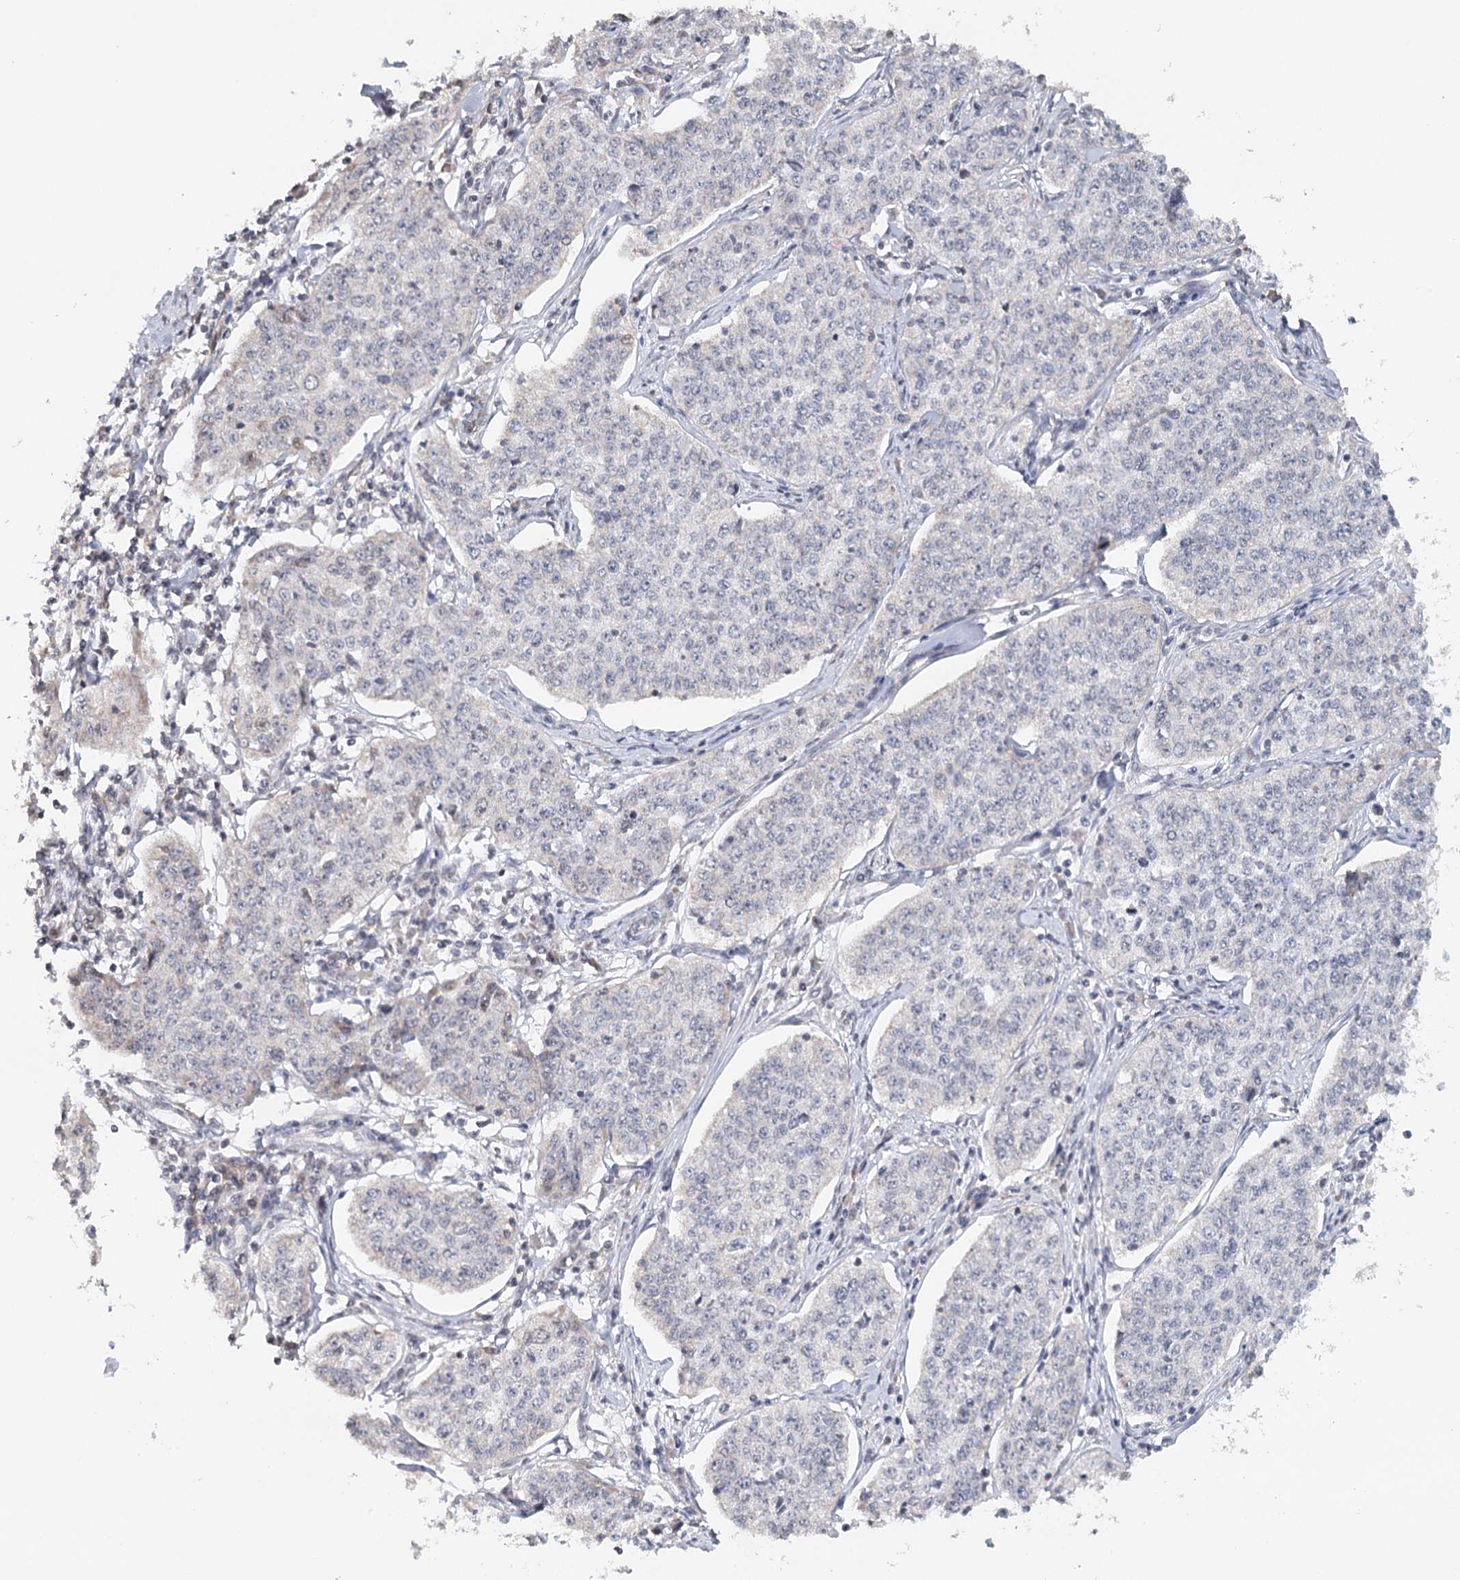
{"staining": {"intensity": "negative", "quantity": "none", "location": "none"}, "tissue": "cervical cancer", "cell_type": "Tumor cells", "image_type": "cancer", "snomed": [{"axis": "morphology", "description": "Squamous cell carcinoma, NOS"}, {"axis": "topography", "description": "Cervix"}], "caption": "DAB (3,3'-diaminobenzidine) immunohistochemical staining of human cervical squamous cell carcinoma reveals no significant expression in tumor cells.", "gene": "ICOS", "patient": {"sex": "female", "age": 35}}